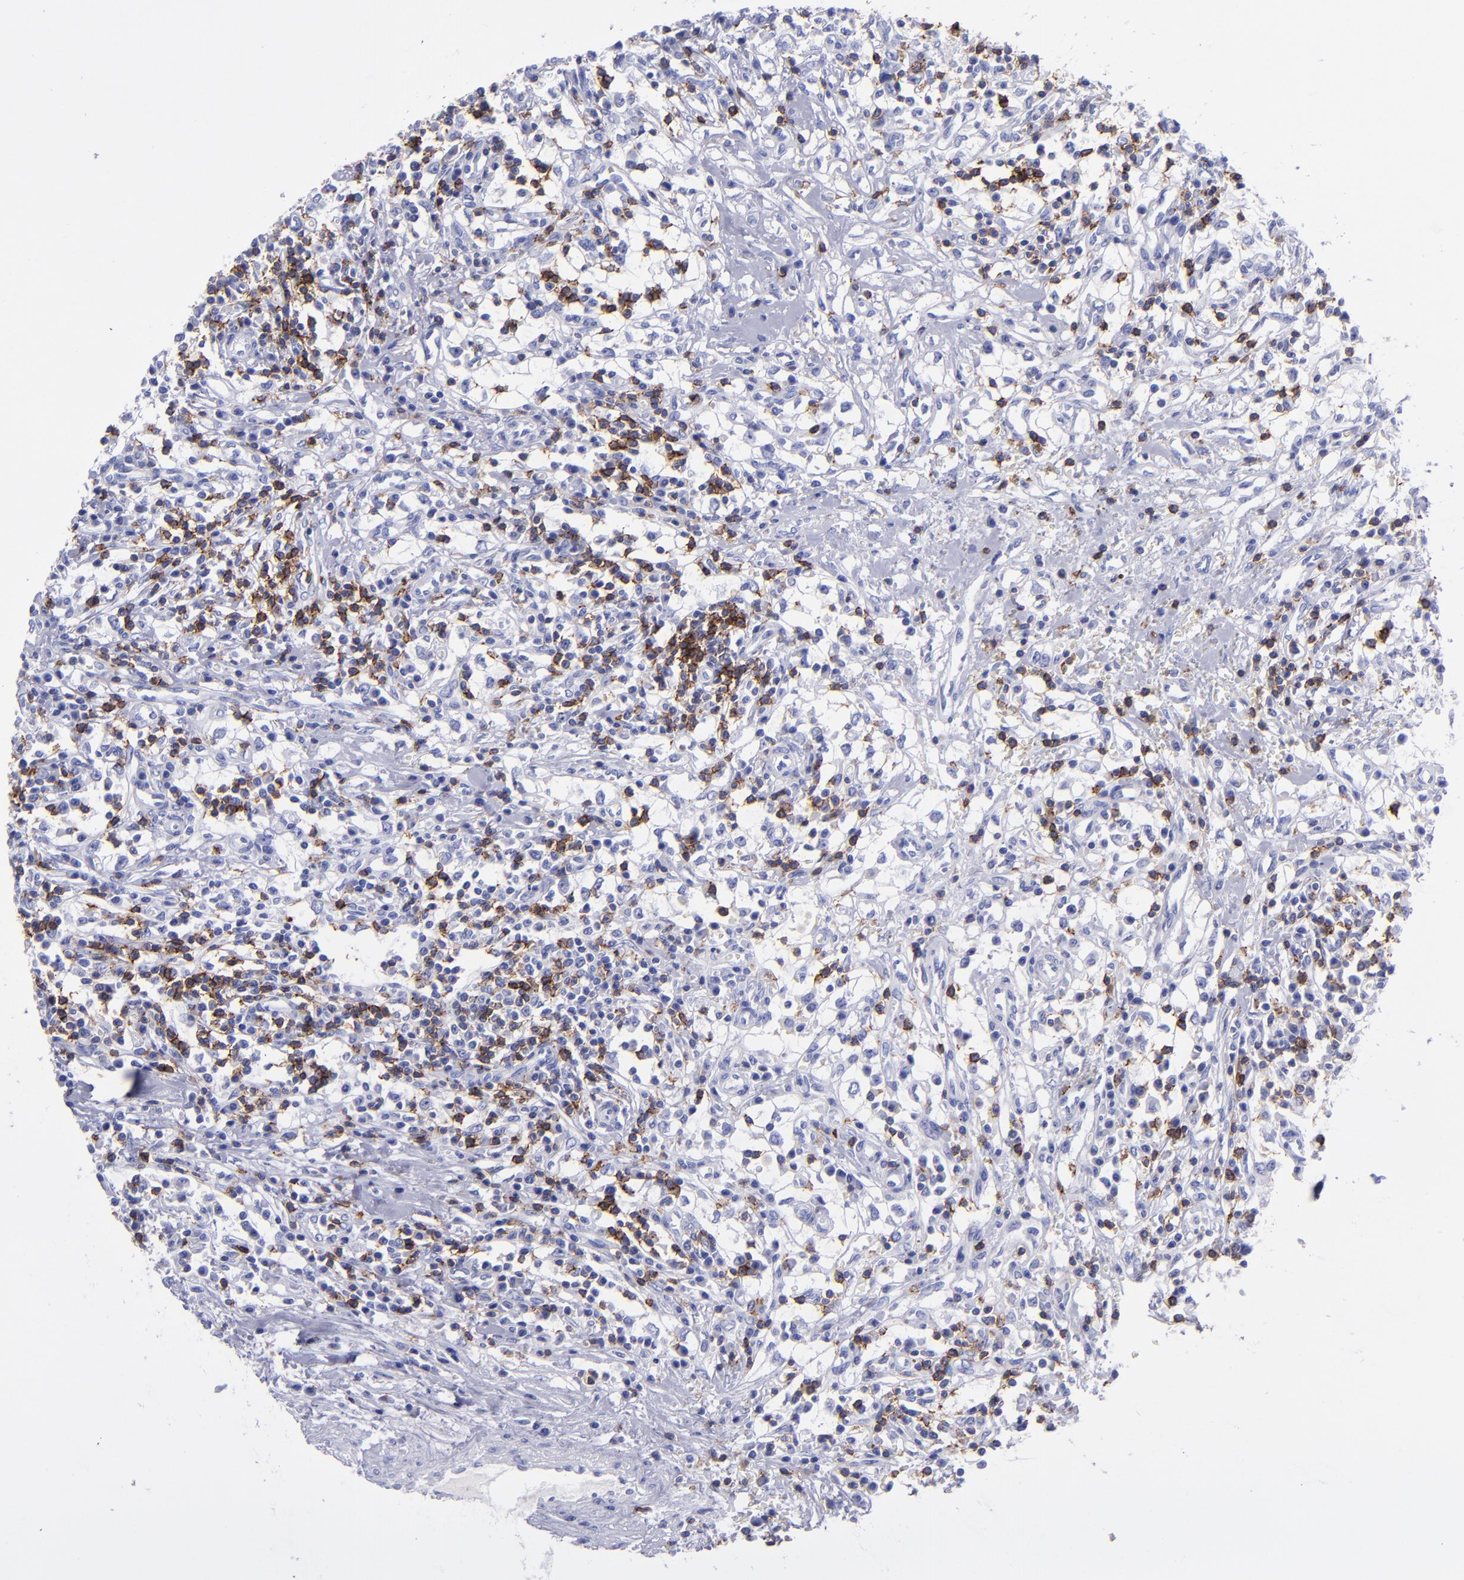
{"staining": {"intensity": "negative", "quantity": "none", "location": "none"}, "tissue": "renal cancer", "cell_type": "Tumor cells", "image_type": "cancer", "snomed": [{"axis": "morphology", "description": "Adenocarcinoma, NOS"}, {"axis": "topography", "description": "Kidney"}], "caption": "This is an IHC histopathology image of adenocarcinoma (renal). There is no expression in tumor cells.", "gene": "CD6", "patient": {"sex": "male", "age": 82}}